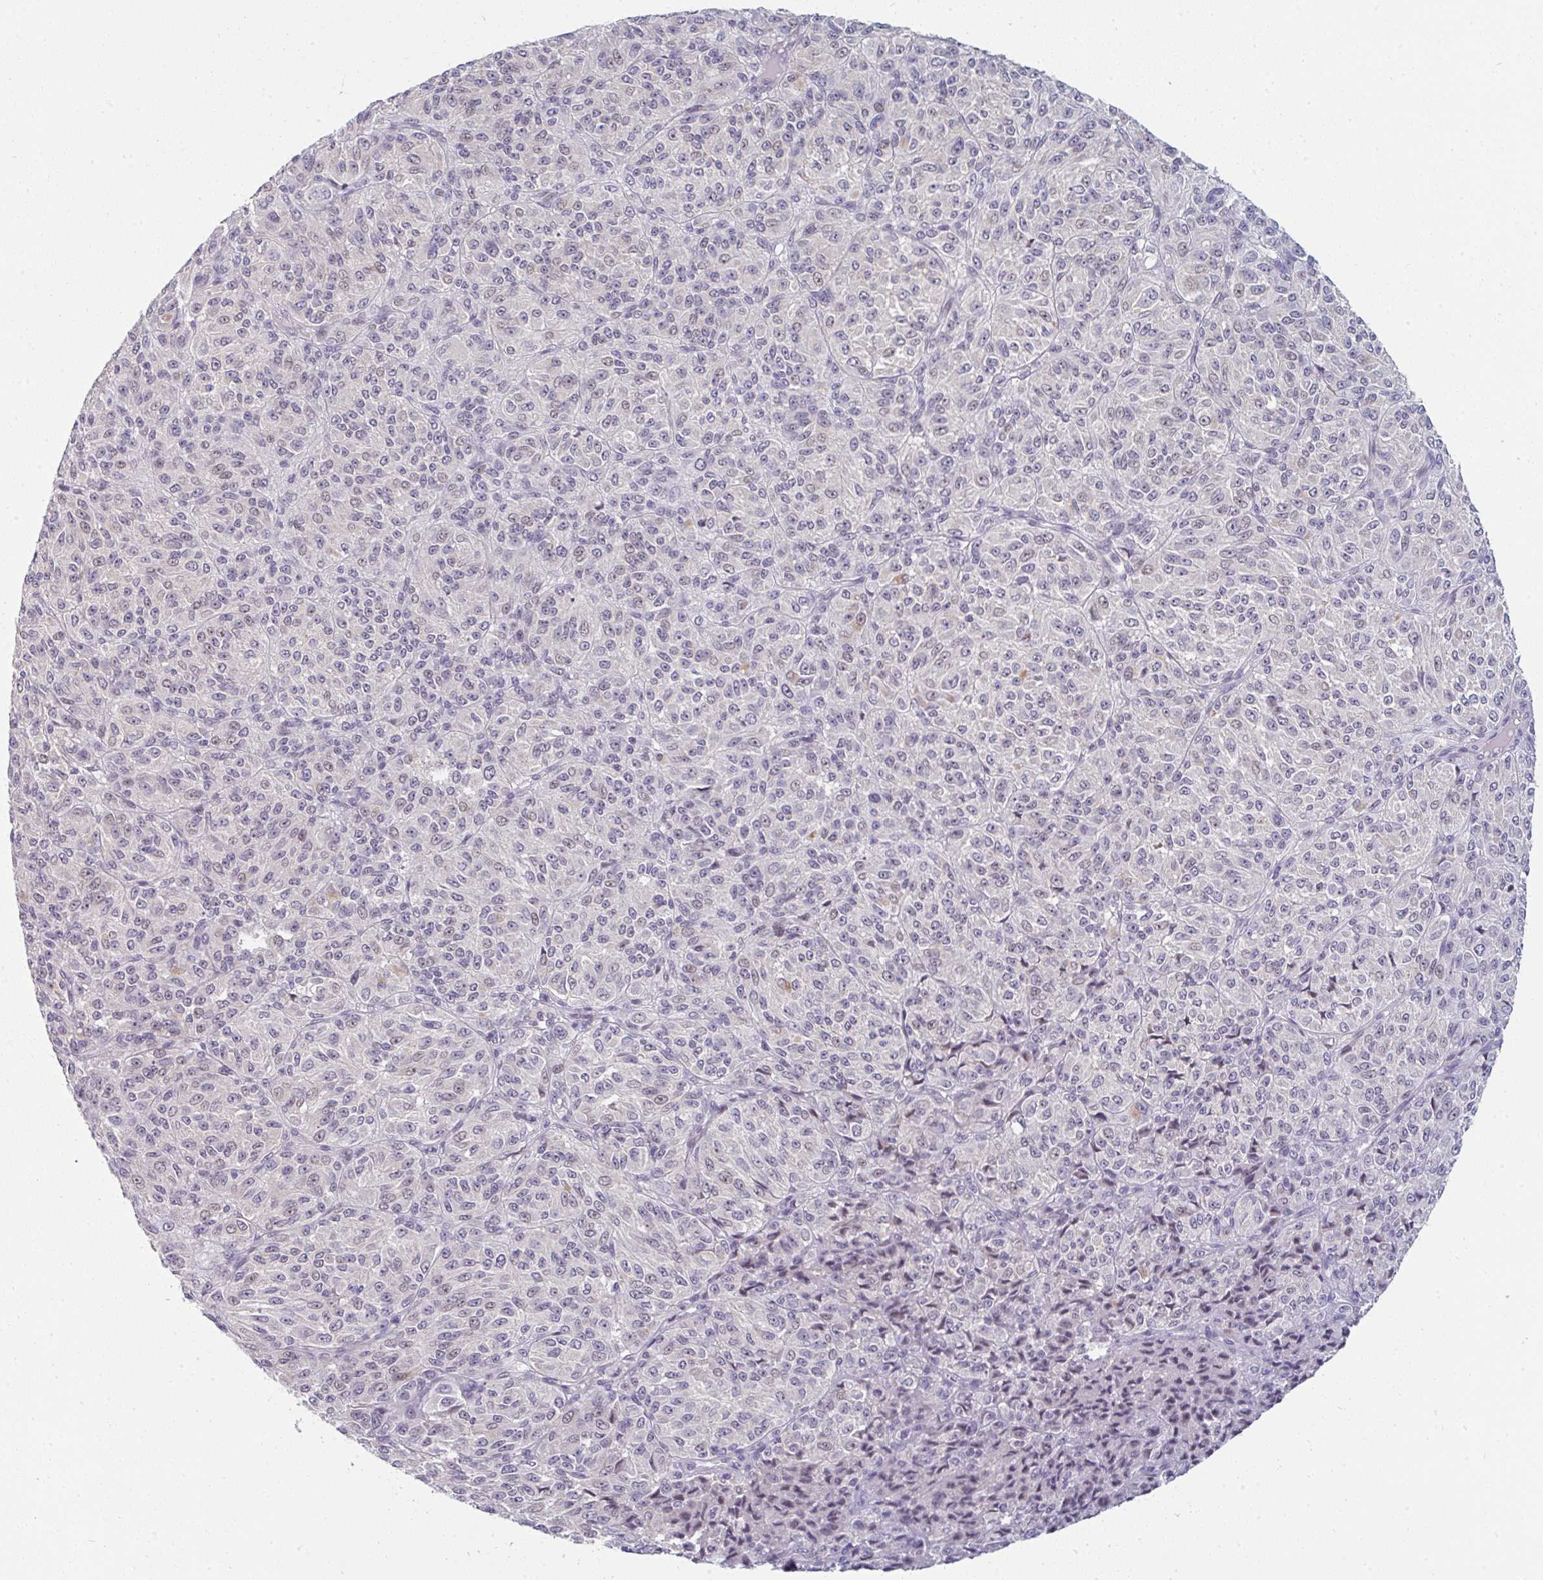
{"staining": {"intensity": "negative", "quantity": "none", "location": "none"}, "tissue": "melanoma", "cell_type": "Tumor cells", "image_type": "cancer", "snomed": [{"axis": "morphology", "description": "Malignant melanoma, Metastatic site"}, {"axis": "topography", "description": "Brain"}], "caption": "Micrograph shows no protein positivity in tumor cells of melanoma tissue.", "gene": "PPFIA4", "patient": {"sex": "female", "age": 56}}